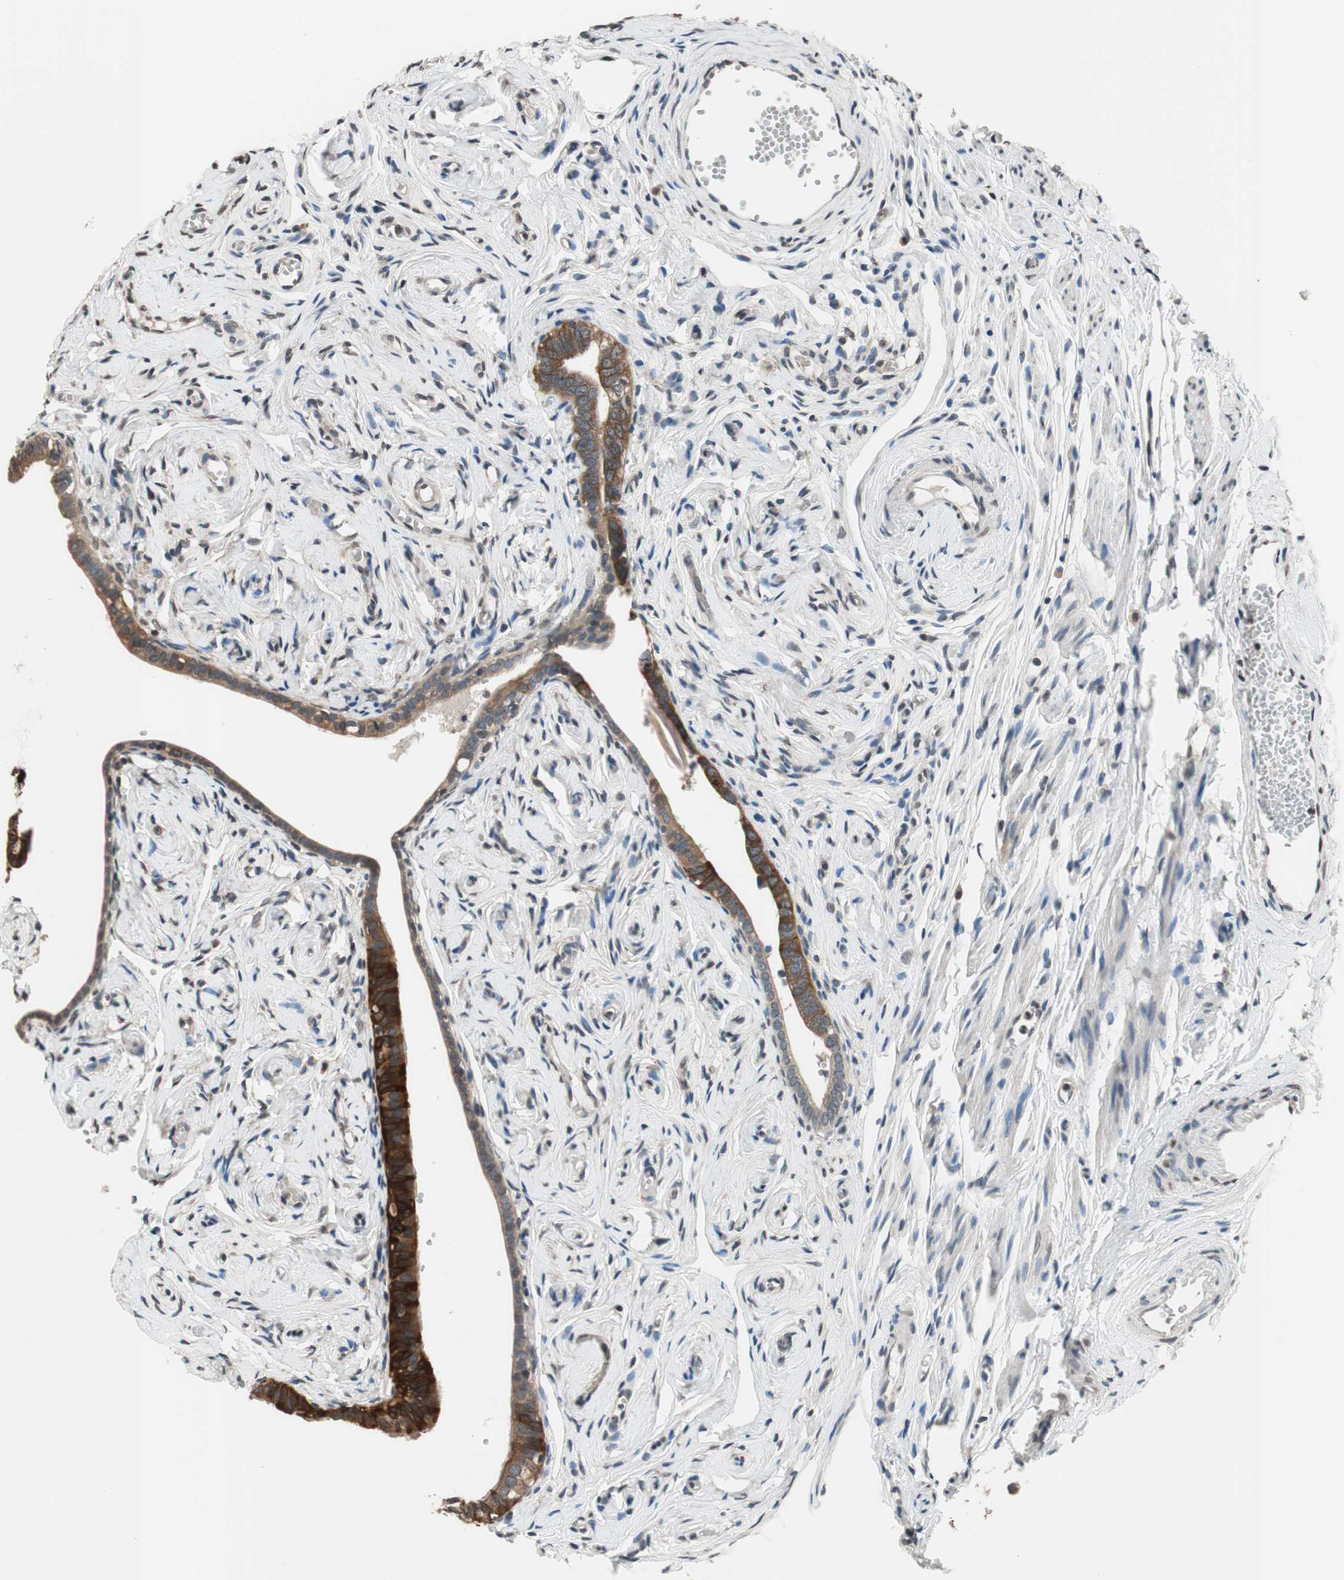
{"staining": {"intensity": "strong", "quantity": ">75%", "location": "cytoplasmic/membranous"}, "tissue": "fallopian tube", "cell_type": "Glandular cells", "image_type": "normal", "snomed": [{"axis": "morphology", "description": "Normal tissue, NOS"}, {"axis": "topography", "description": "Fallopian tube"}], "caption": "Human fallopian tube stained for a protein (brown) shows strong cytoplasmic/membranous positive expression in about >75% of glandular cells.", "gene": "GCLC", "patient": {"sex": "female", "age": 71}}